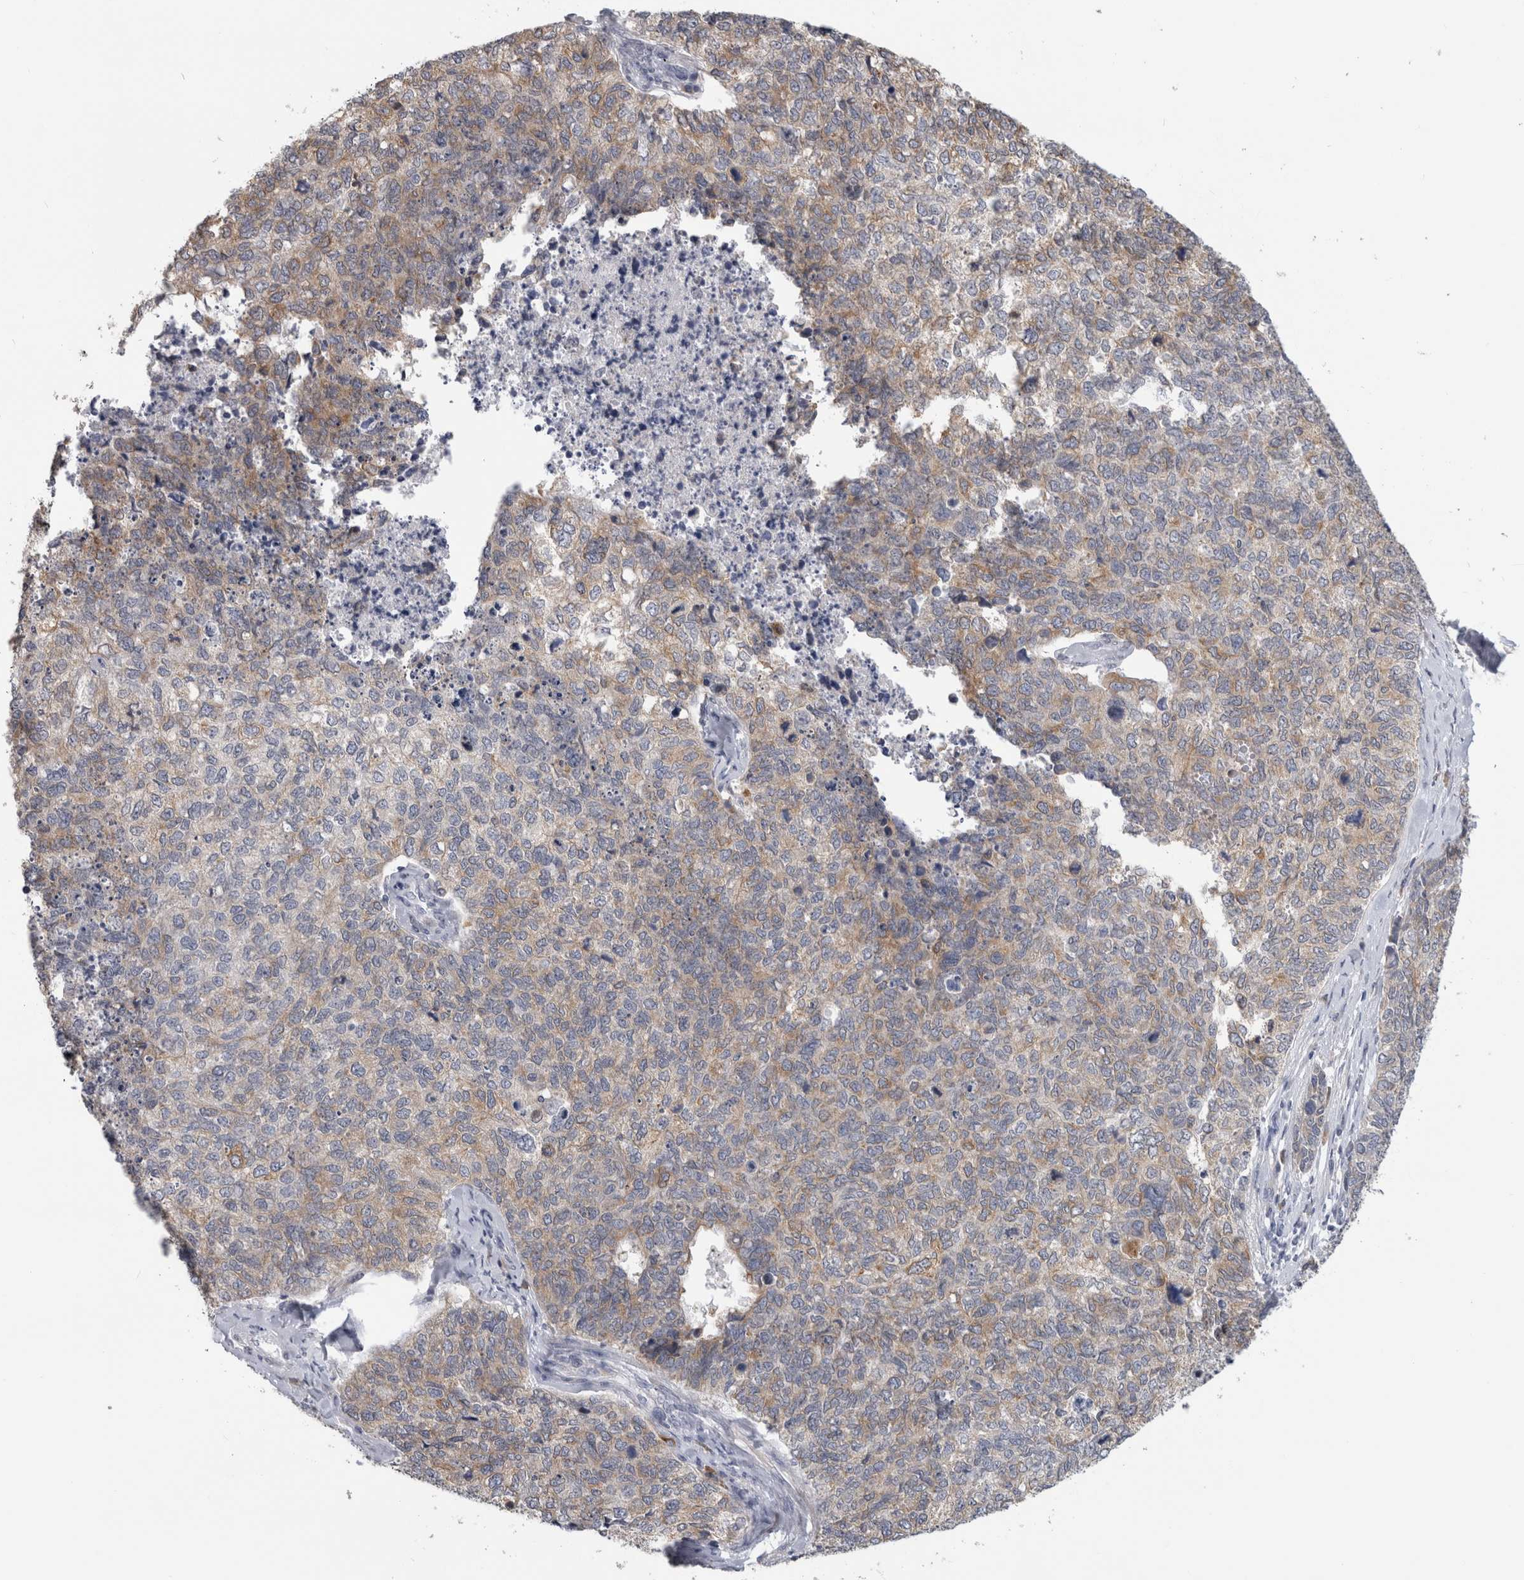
{"staining": {"intensity": "weak", "quantity": "25%-75%", "location": "cytoplasmic/membranous"}, "tissue": "cervical cancer", "cell_type": "Tumor cells", "image_type": "cancer", "snomed": [{"axis": "morphology", "description": "Squamous cell carcinoma, NOS"}, {"axis": "topography", "description": "Cervix"}], "caption": "Cervical squamous cell carcinoma was stained to show a protein in brown. There is low levels of weak cytoplasmic/membranous staining in approximately 25%-75% of tumor cells.", "gene": "TMEM242", "patient": {"sex": "female", "age": 63}}